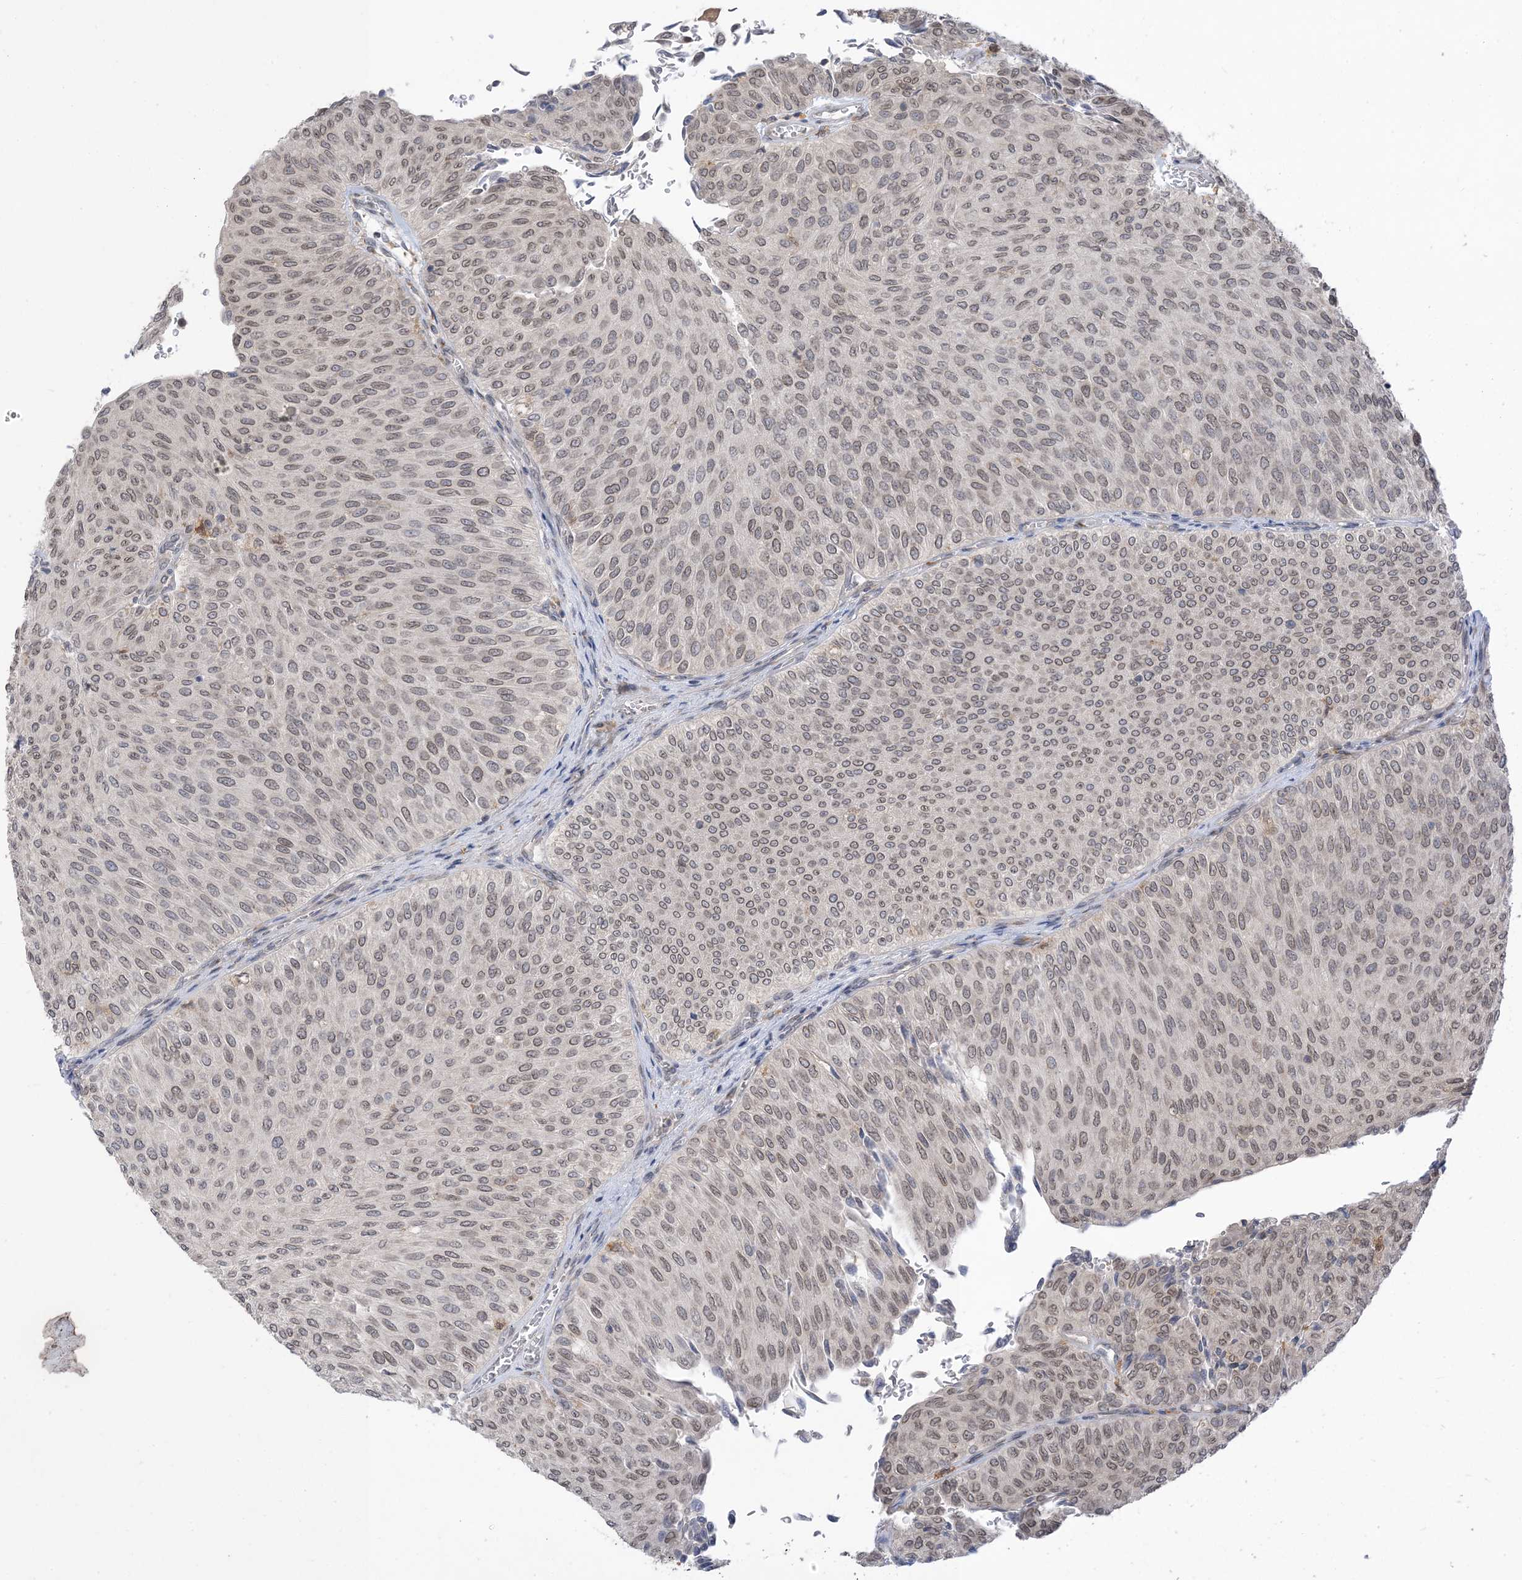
{"staining": {"intensity": "weak", "quantity": ">75%", "location": "cytoplasmic/membranous,nuclear"}, "tissue": "urothelial cancer", "cell_type": "Tumor cells", "image_type": "cancer", "snomed": [{"axis": "morphology", "description": "Urothelial carcinoma, Low grade"}, {"axis": "topography", "description": "Urinary bladder"}], "caption": "Immunohistochemistry micrograph of urothelial cancer stained for a protein (brown), which displays low levels of weak cytoplasmic/membranous and nuclear expression in approximately >75% of tumor cells.", "gene": "NAGK", "patient": {"sex": "male", "age": 78}}